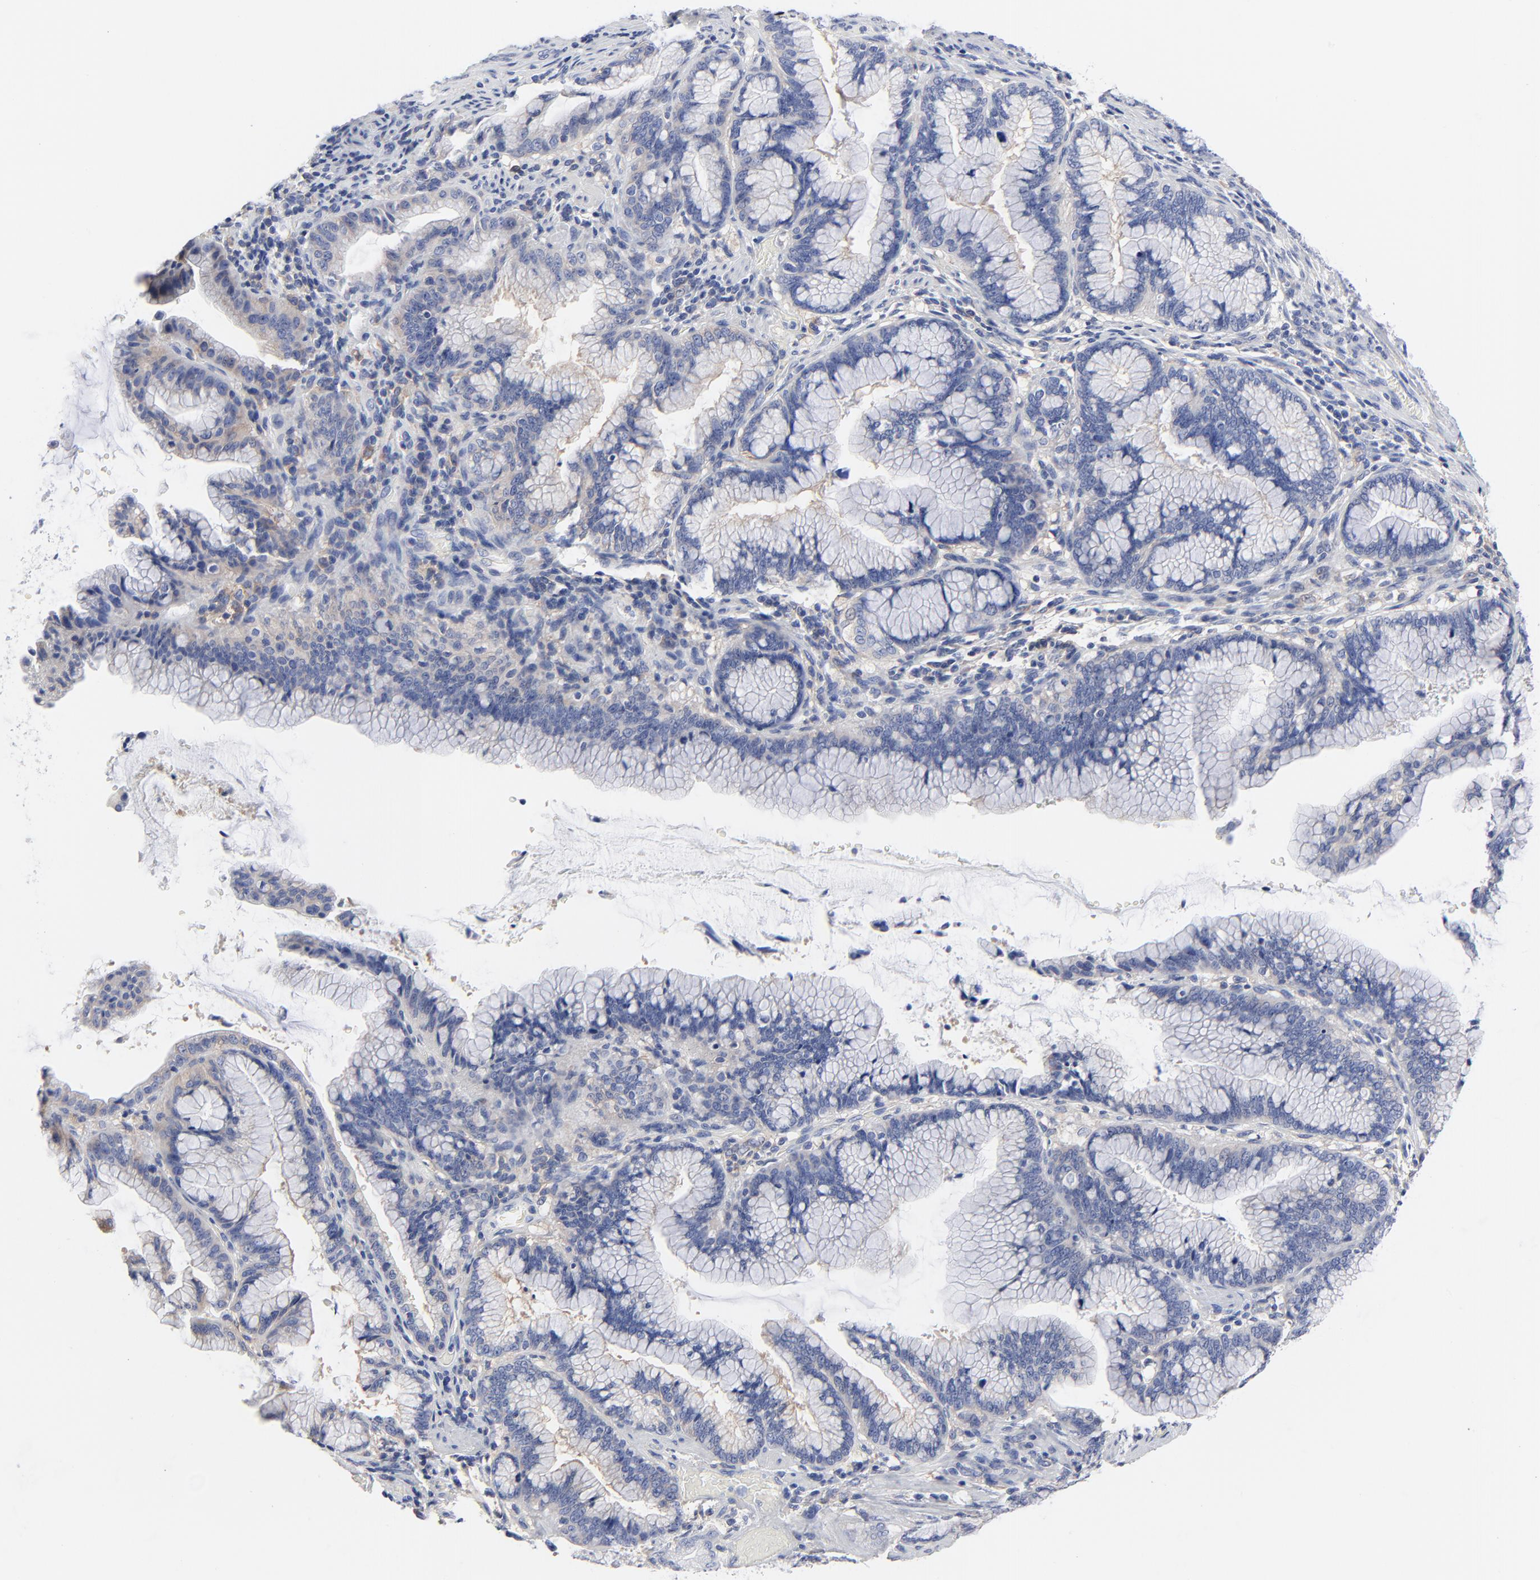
{"staining": {"intensity": "moderate", "quantity": "<25%", "location": "cytoplasmic/membranous"}, "tissue": "pancreatic cancer", "cell_type": "Tumor cells", "image_type": "cancer", "snomed": [{"axis": "morphology", "description": "Adenocarcinoma, NOS"}, {"axis": "topography", "description": "Pancreas"}], "caption": "Protein expression analysis of human pancreatic adenocarcinoma reveals moderate cytoplasmic/membranous expression in approximately <25% of tumor cells. The staining is performed using DAB brown chromogen to label protein expression. The nuclei are counter-stained blue using hematoxylin.", "gene": "STAT2", "patient": {"sex": "female", "age": 64}}